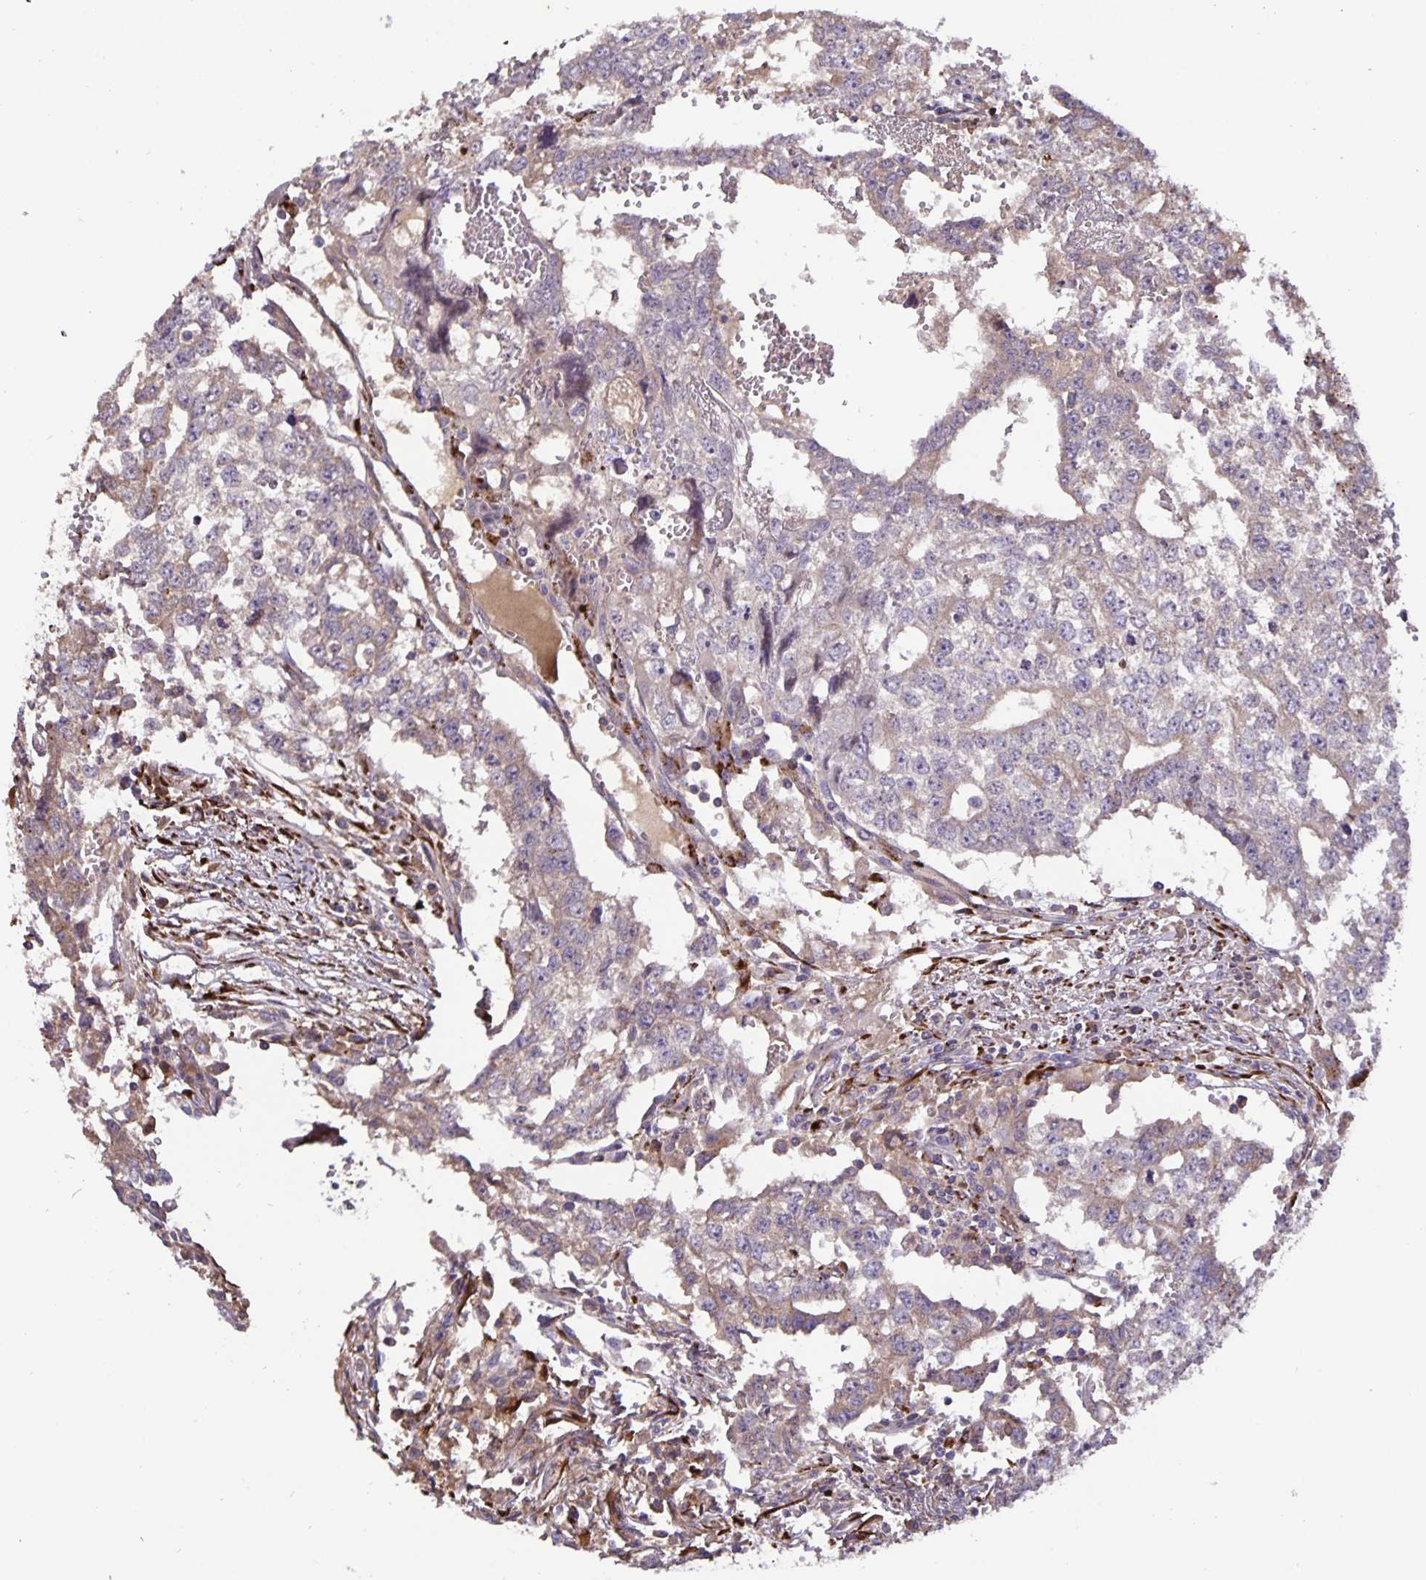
{"staining": {"intensity": "weak", "quantity": "25%-75%", "location": "cytoplasmic/membranous"}, "tissue": "testis cancer", "cell_type": "Tumor cells", "image_type": "cancer", "snomed": [{"axis": "morphology", "description": "Carcinoma, Embryonal, NOS"}, {"axis": "morphology", "description": "Teratoma, malignant, NOS"}, {"axis": "topography", "description": "Testis"}], "caption": "There is low levels of weak cytoplasmic/membranous staining in tumor cells of testis embryonal carcinoma, as demonstrated by immunohistochemical staining (brown color).", "gene": "EML6", "patient": {"sex": "male", "age": 24}}